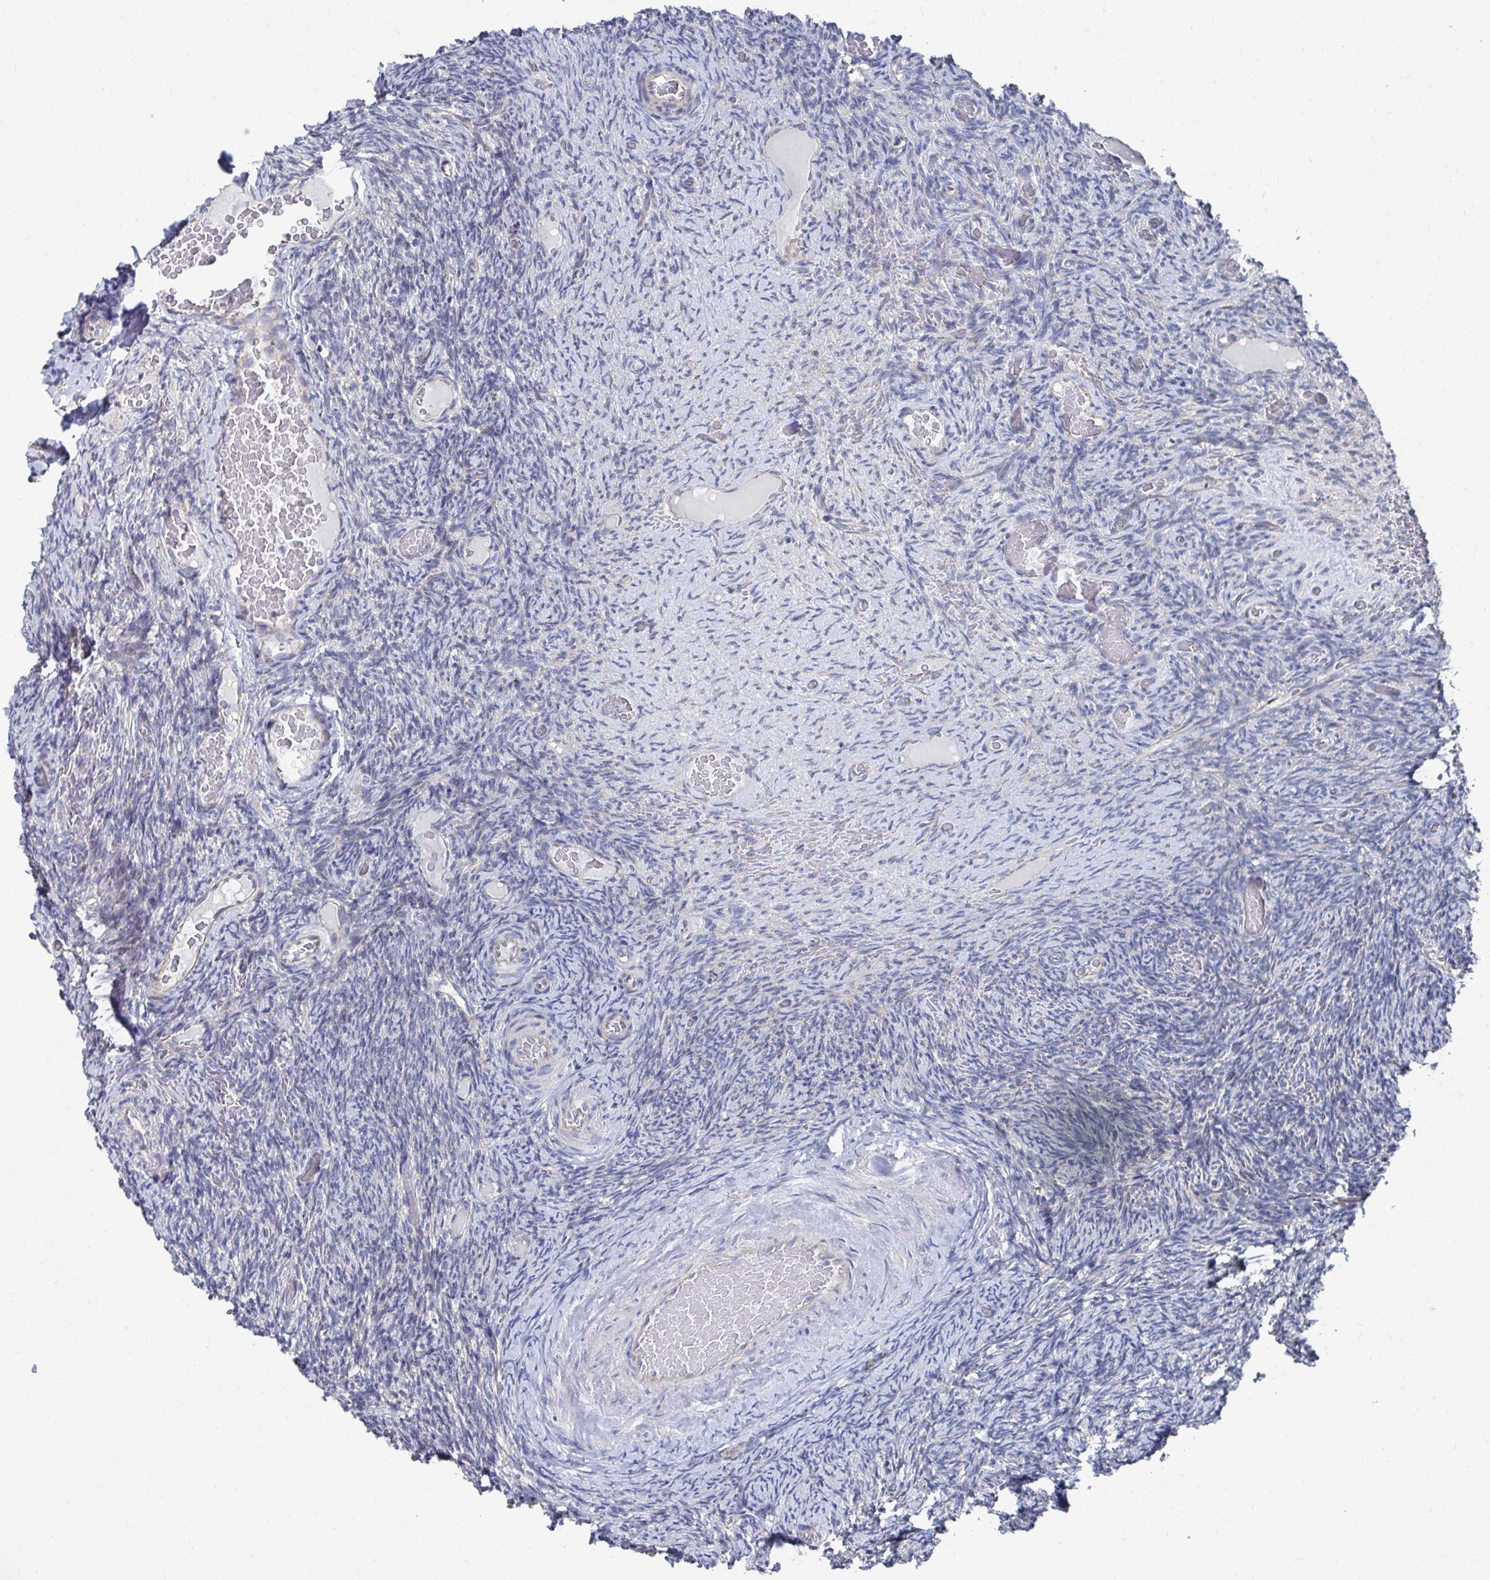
{"staining": {"intensity": "negative", "quantity": "none", "location": "none"}, "tissue": "ovary", "cell_type": "Ovarian stroma cells", "image_type": "normal", "snomed": [{"axis": "morphology", "description": "Normal tissue, NOS"}, {"axis": "topography", "description": "Ovary"}], "caption": "A high-resolution image shows immunohistochemistry (IHC) staining of unremarkable ovary, which reveals no significant expression in ovarian stroma cells. (Brightfield microscopy of DAB immunohistochemistry (IHC) at high magnification).", "gene": "PLEKHG7", "patient": {"sex": "female", "age": 34}}